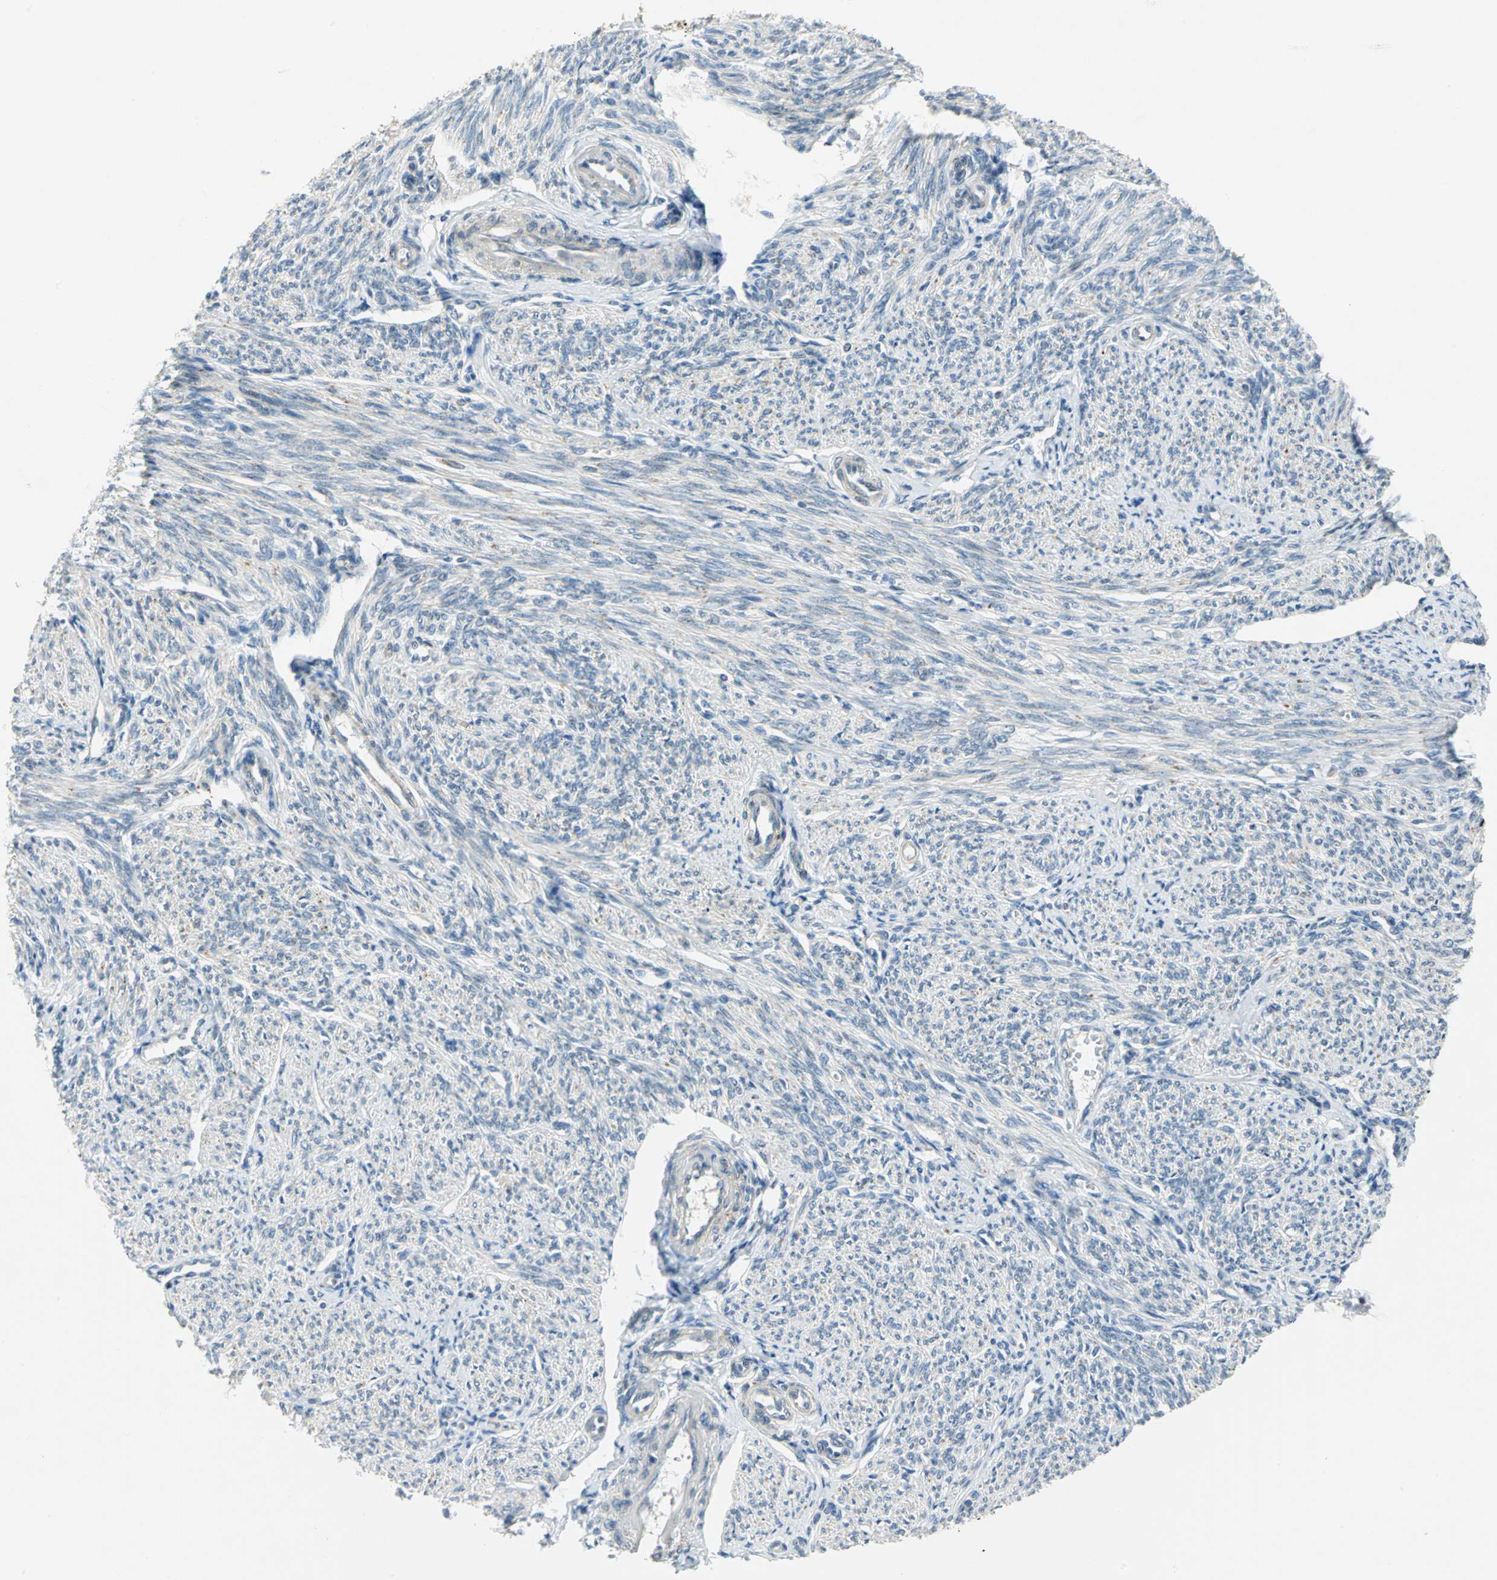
{"staining": {"intensity": "negative", "quantity": "none", "location": "none"}, "tissue": "smooth muscle", "cell_type": "Smooth muscle cells", "image_type": "normal", "snomed": [{"axis": "morphology", "description": "Normal tissue, NOS"}, {"axis": "topography", "description": "Smooth muscle"}], "caption": "High magnification brightfield microscopy of benign smooth muscle stained with DAB (brown) and counterstained with hematoxylin (blue): smooth muscle cells show no significant positivity.", "gene": "PIN1", "patient": {"sex": "female", "age": 65}}